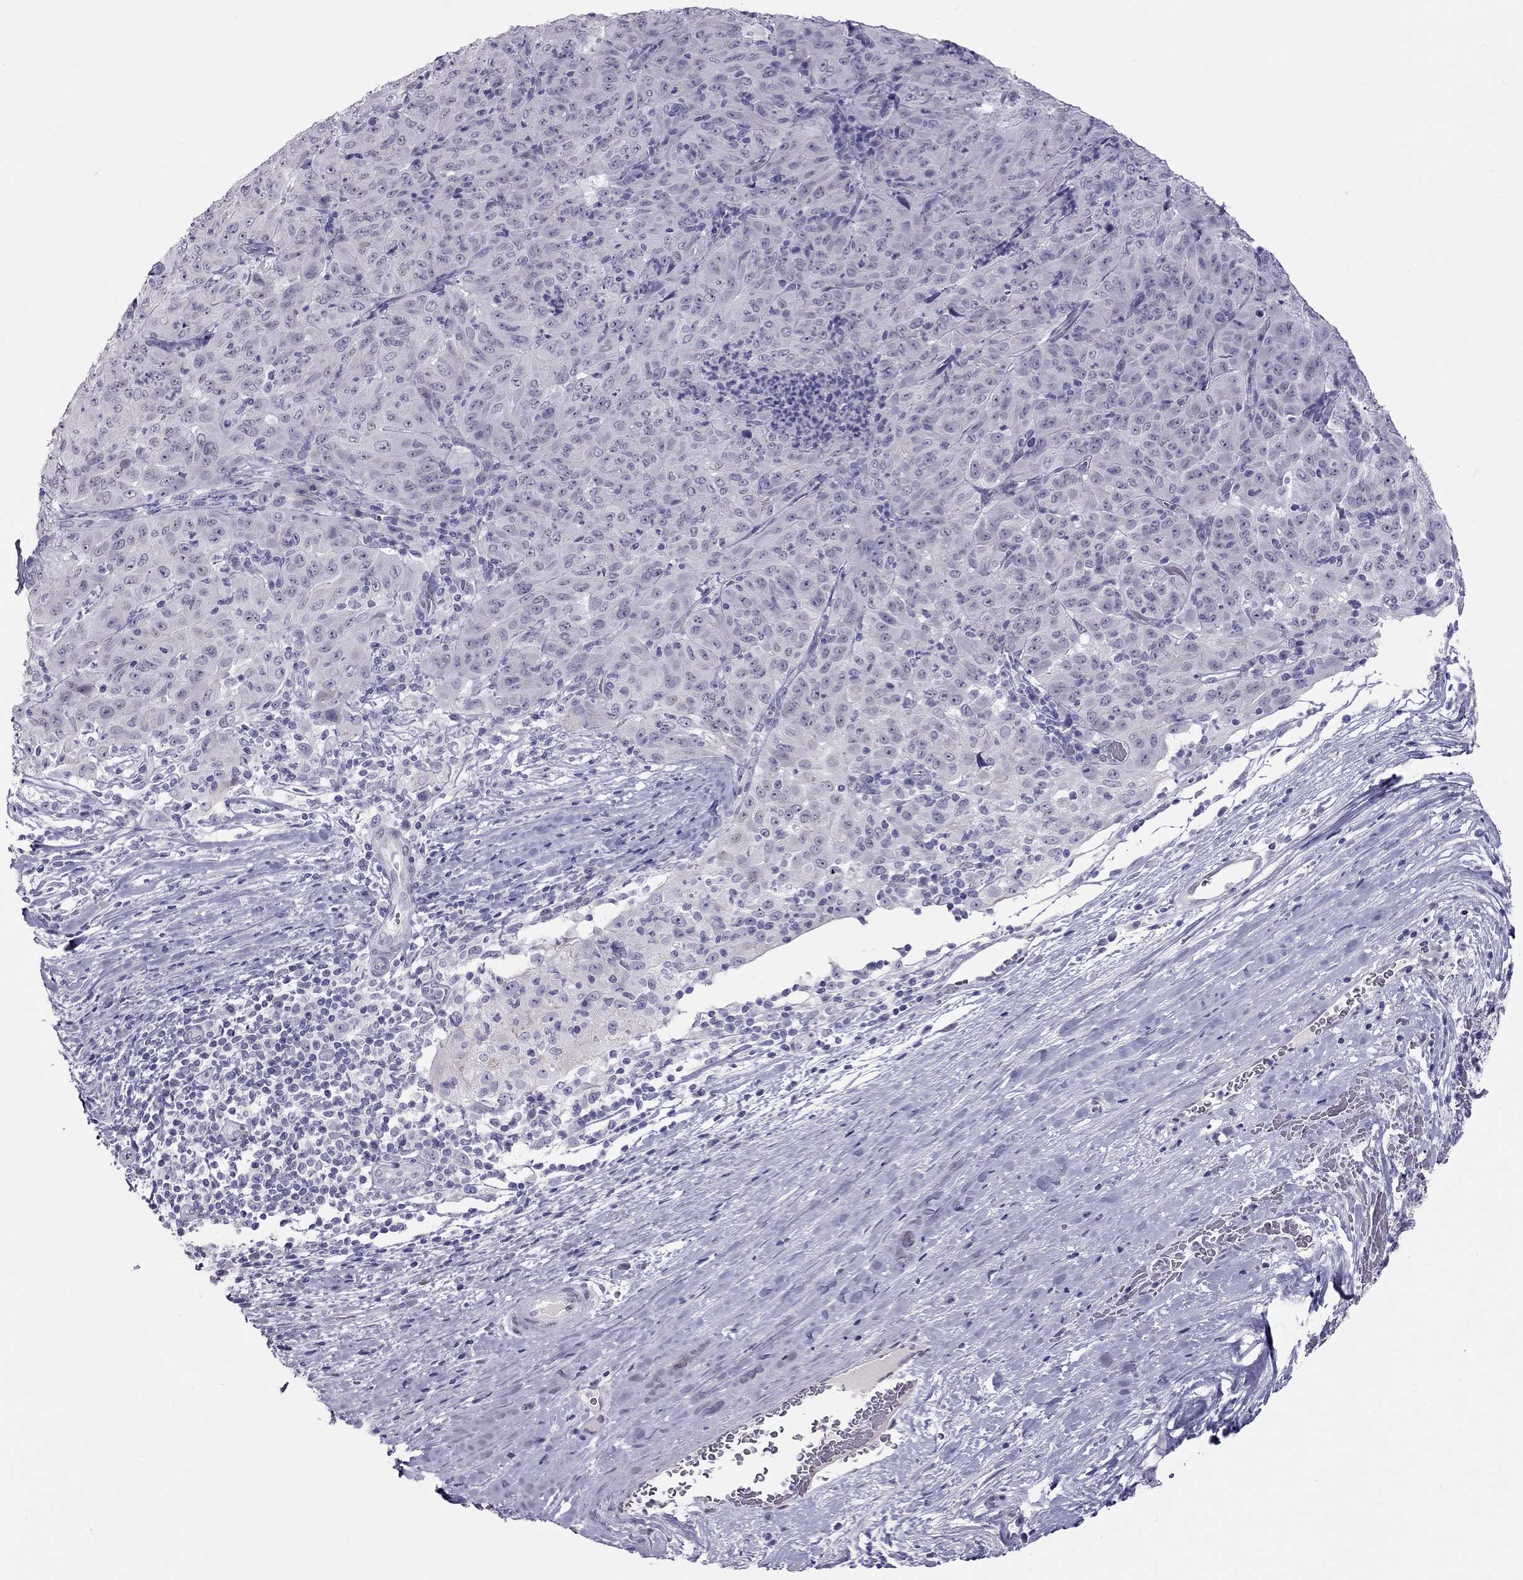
{"staining": {"intensity": "negative", "quantity": "none", "location": "none"}, "tissue": "pancreatic cancer", "cell_type": "Tumor cells", "image_type": "cancer", "snomed": [{"axis": "morphology", "description": "Adenocarcinoma, NOS"}, {"axis": "topography", "description": "Pancreas"}], "caption": "This is an IHC image of pancreatic adenocarcinoma. There is no staining in tumor cells.", "gene": "KCNV2", "patient": {"sex": "male", "age": 63}}